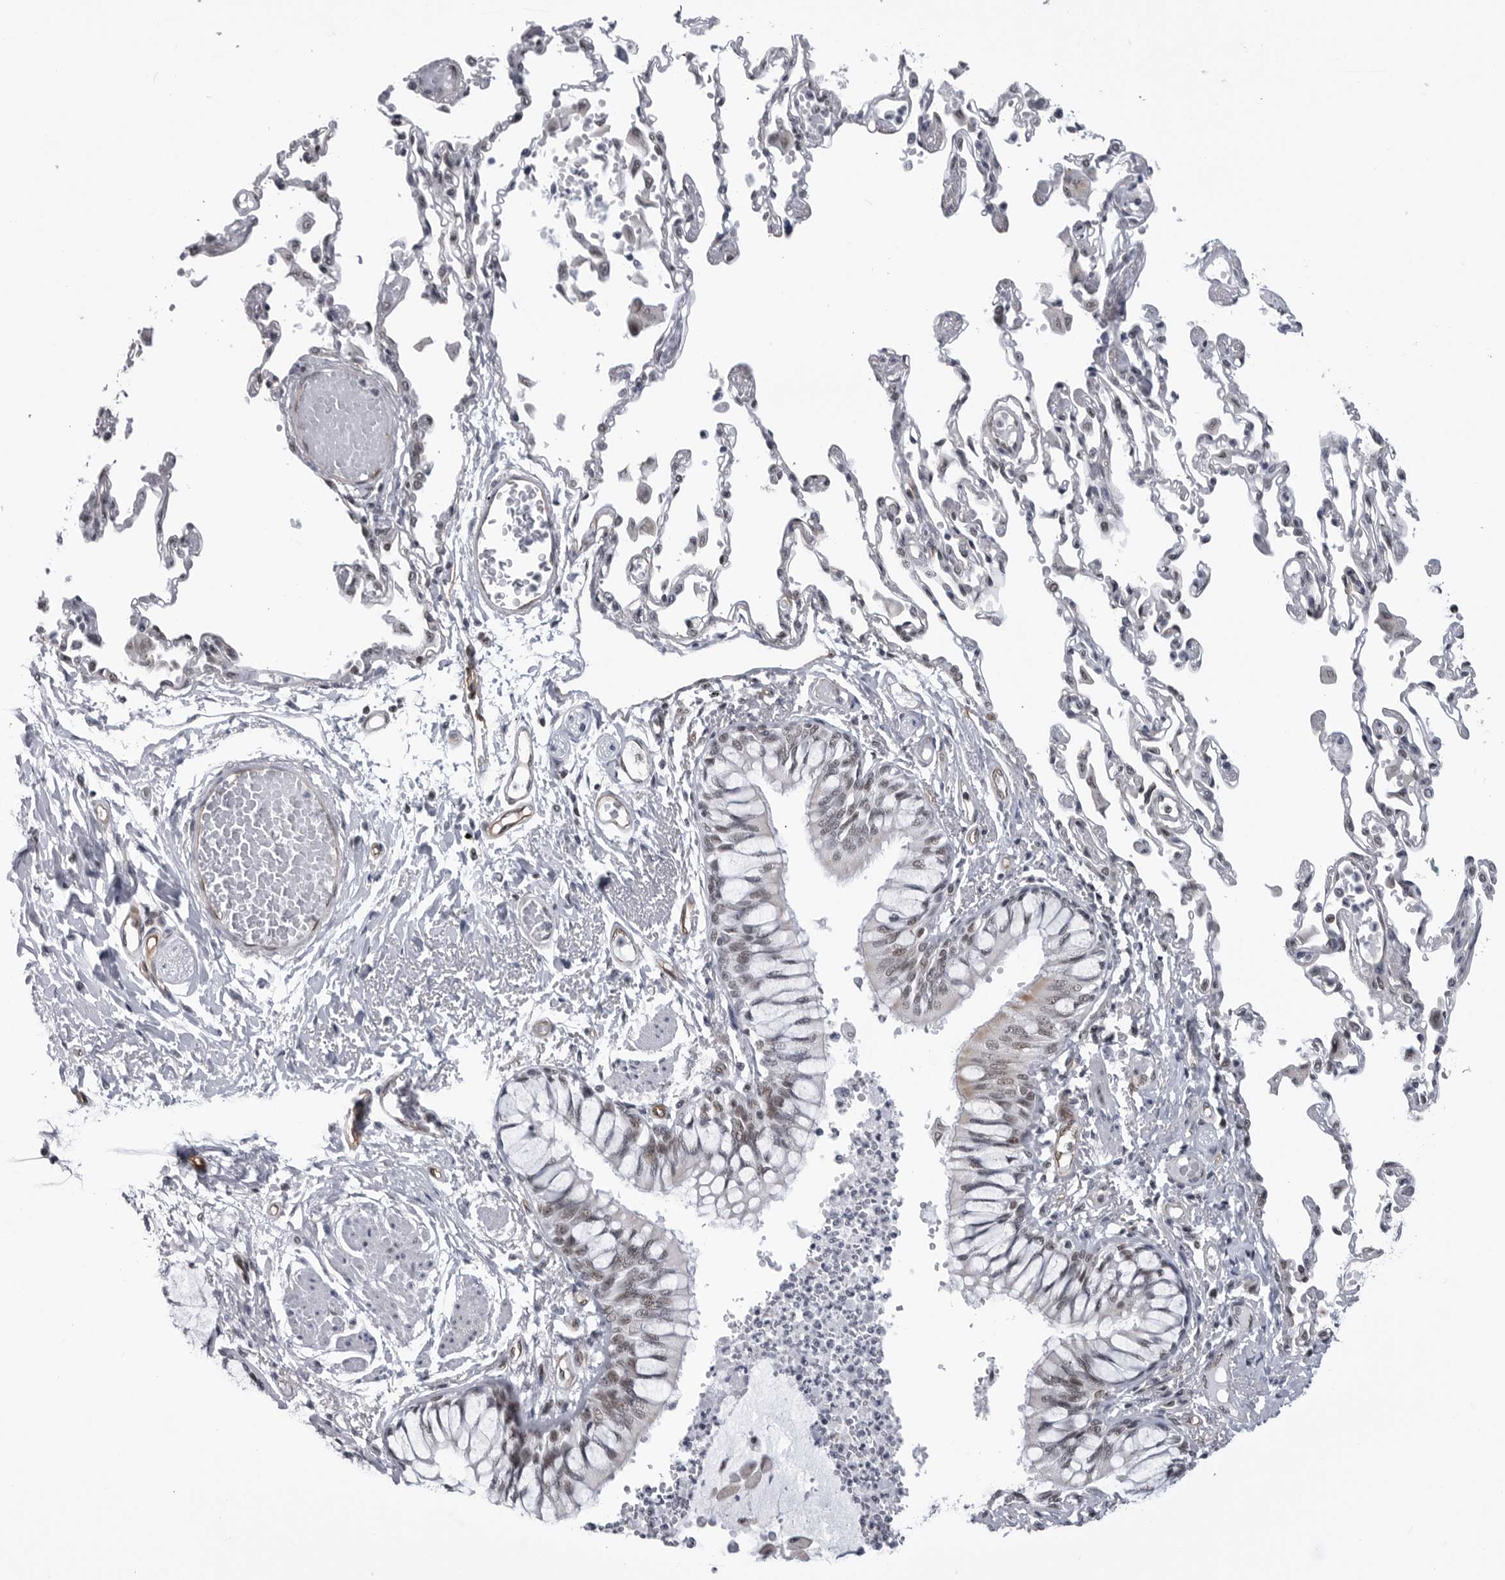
{"staining": {"intensity": "moderate", "quantity": ">75%", "location": "nuclear"}, "tissue": "bronchus", "cell_type": "Respiratory epithelial cells", "image_type": "normal", "snomed": [{"axis": "morphology", "description": "Normal tissue, NOS"}, {"axis": "topography", "description": "Cartilage tissue"}, {"axis": "topography", "description": "Bronchus"}, {"axis": "topography", "description": "Lung"}], "caption": "Immunohistochemical staining of normal bronchus reveals moderate nuclear protein staining in approximately >75% of respiratory epithelial cells. (Stains: DAB (3,3'-diaminobenzidine) in brown, nuclei in blue, Microscopy: brightfield microscopy at high magnification).", "gene": "RNF26", "patient": {"sex": "female", "age": 49}}